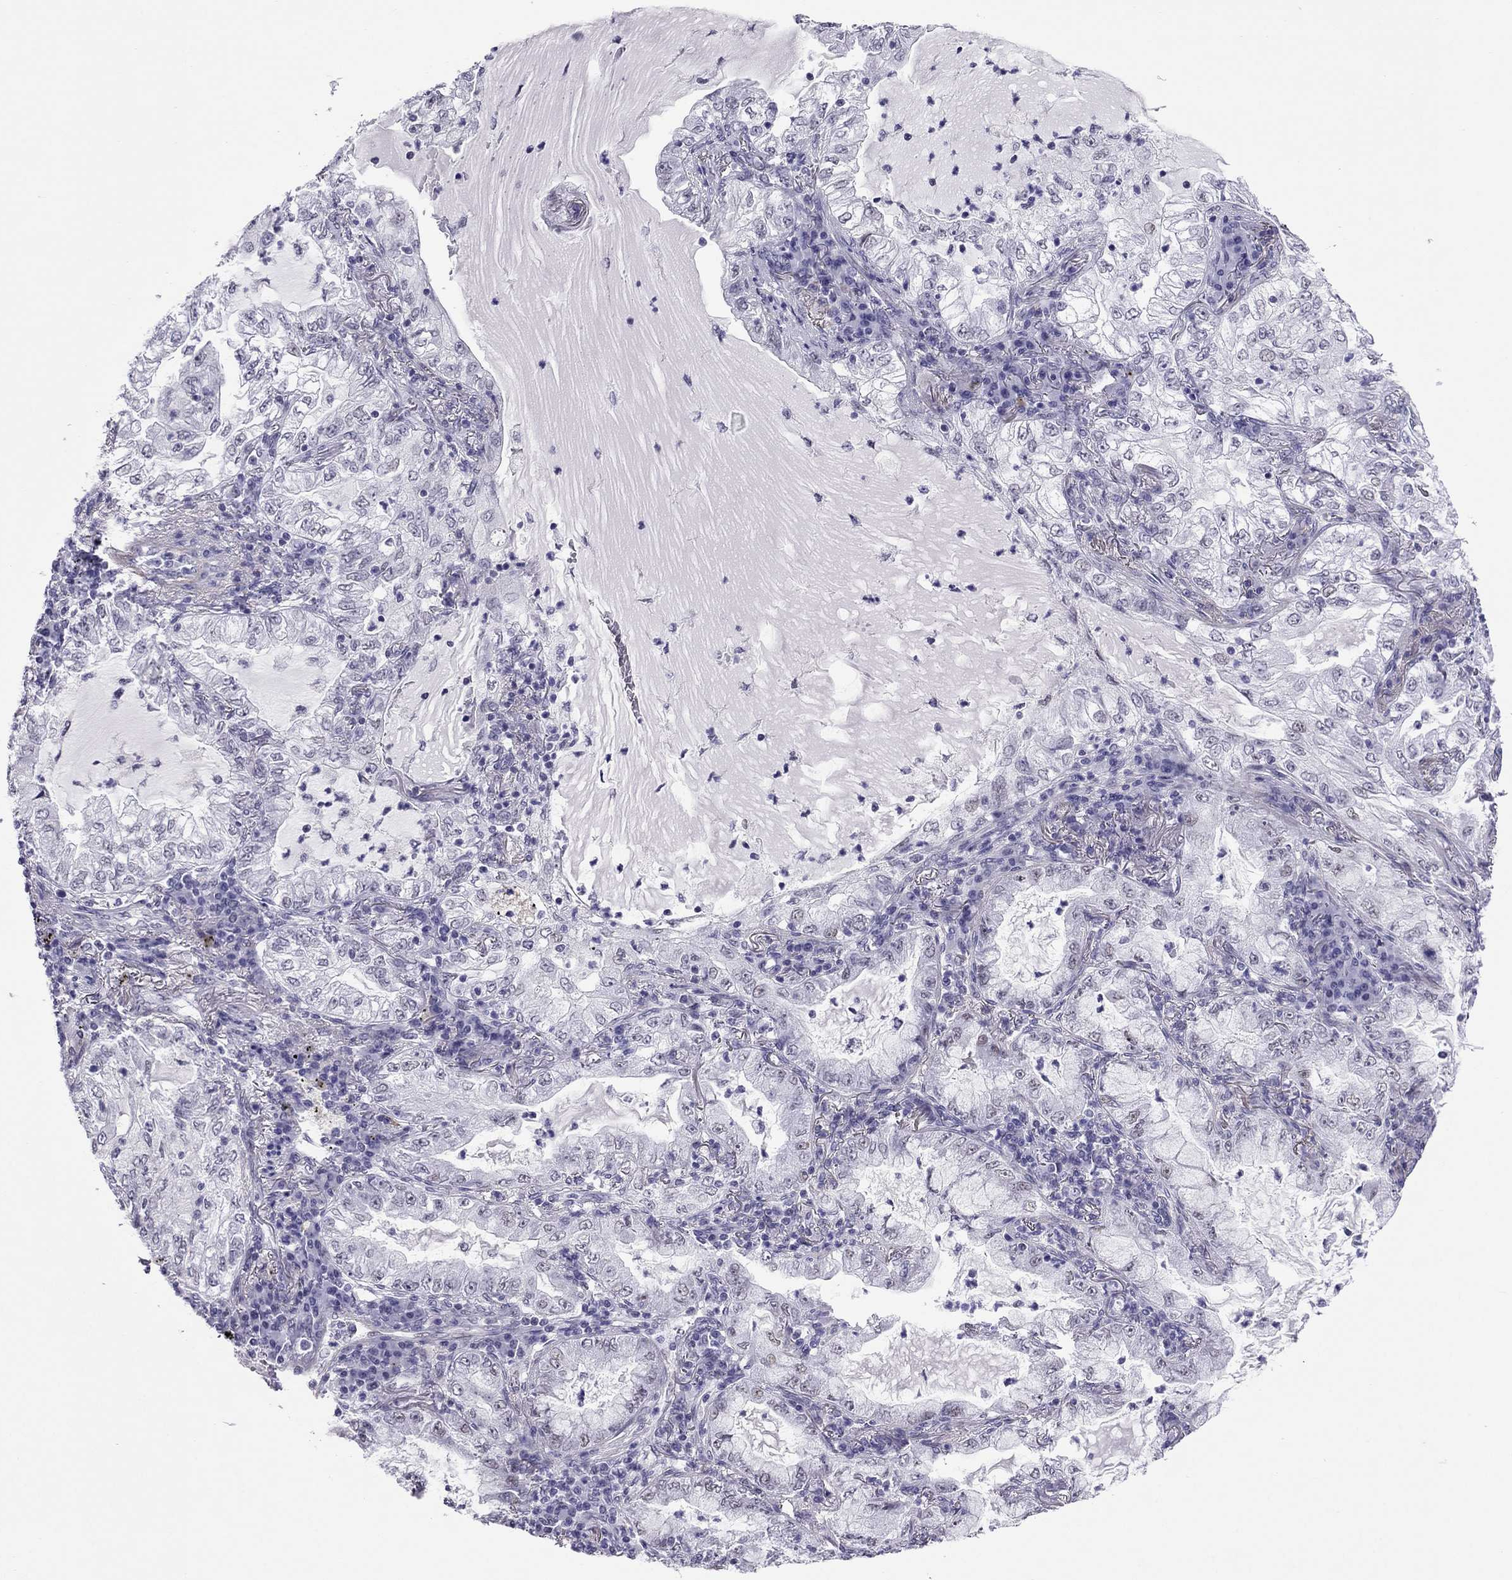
{"staining": {"intensity": "negative", "quantity": "none", "location": "none"}, "tissue": "lung cancer", "cell_type": "Tumor cells", "image_type": "cancer", "snomed": [{"axis": "morphology", "description": "Adenocarcinoma, NOS"}, {"axis": "topography", "description": "Lung"}], "caption": "Tumor cells are negative for protein expression in human adenocarcinoma (lung).", "gene": "ZNF646", "patient": {"sex": "female", "age": 73}}